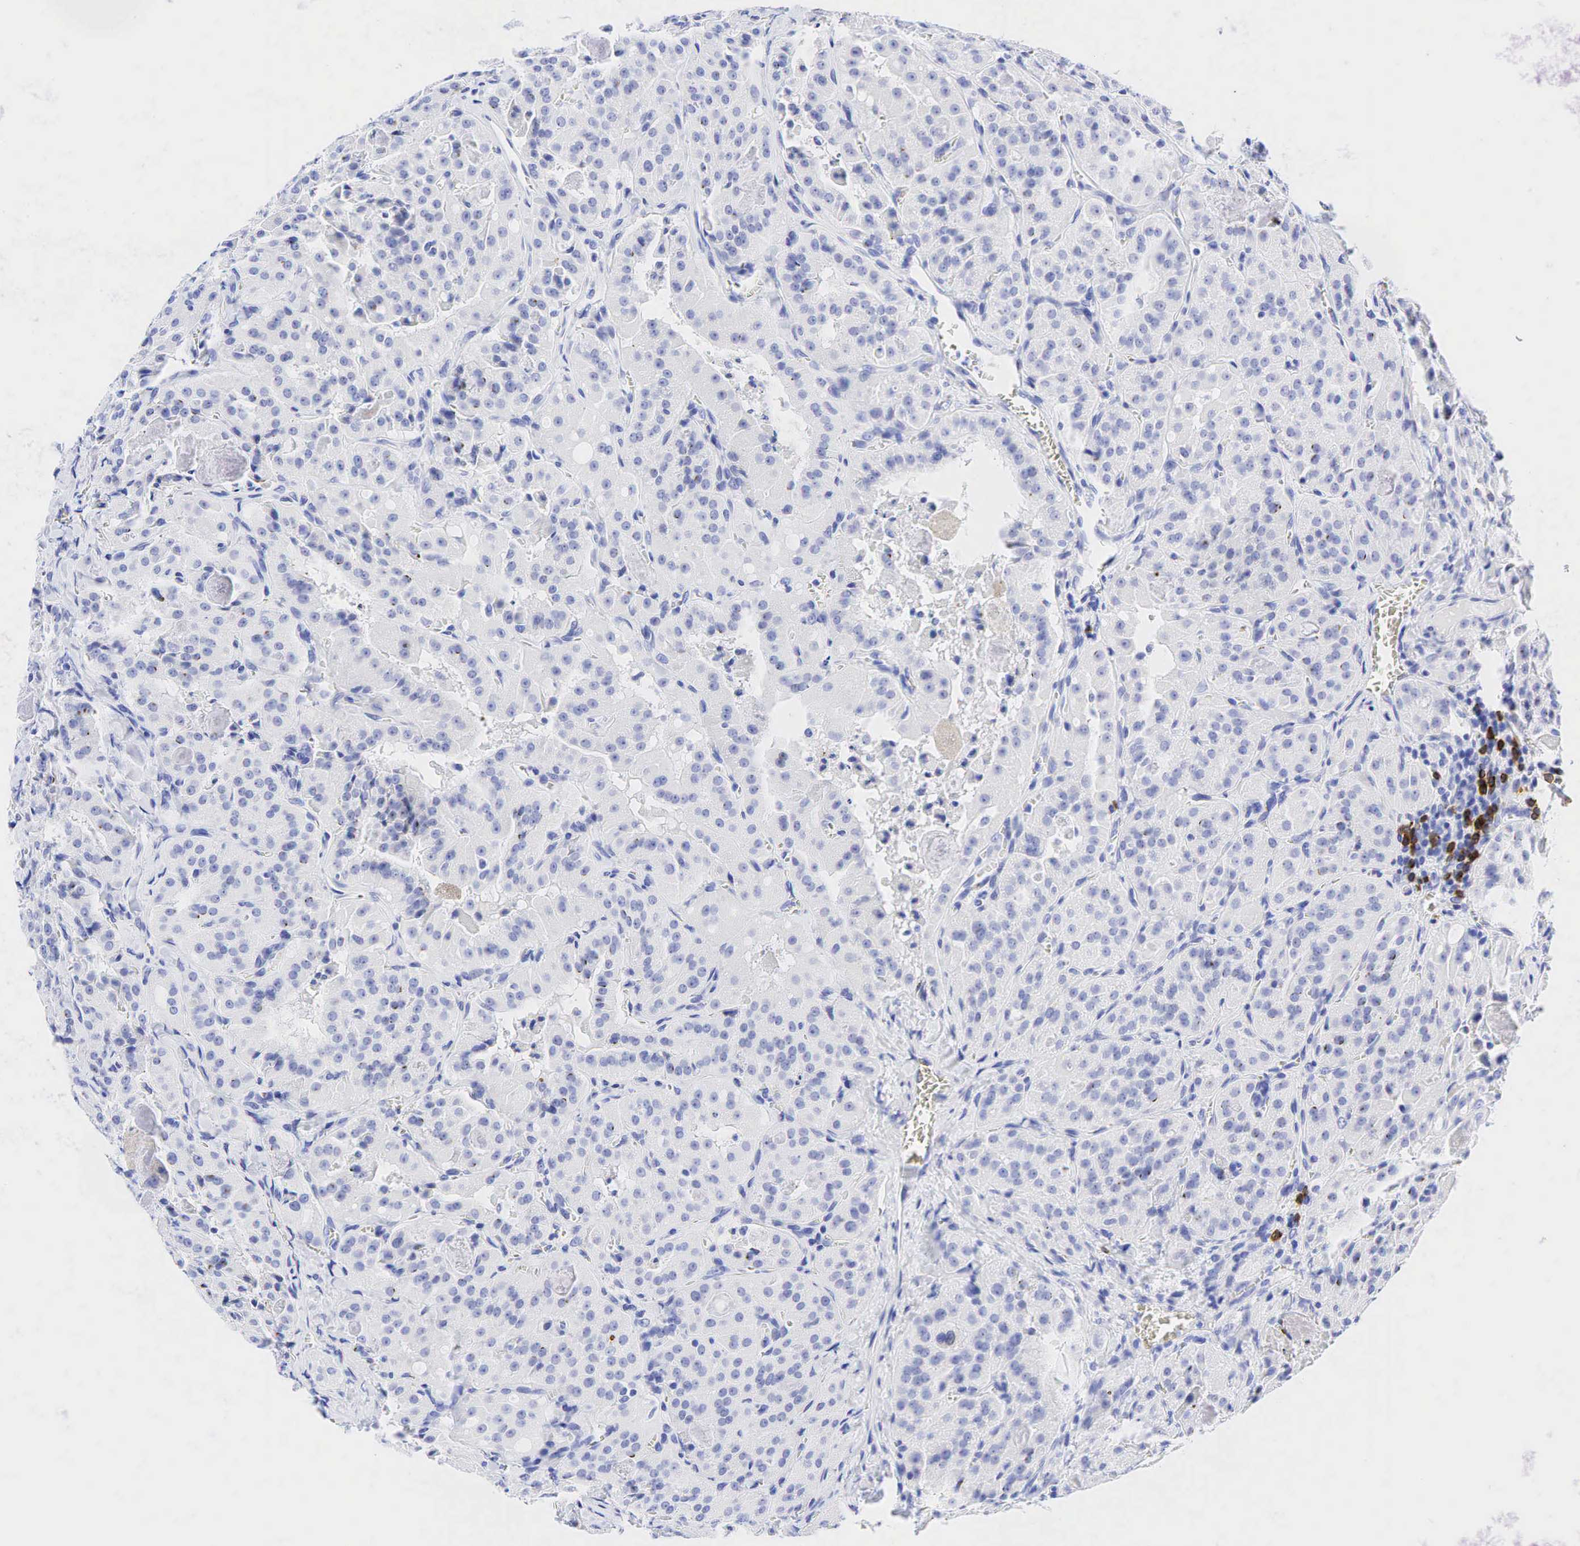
{"staining": {"intensity": "negative", "quantity": "none", "location": "none"}, "tissue": "thyroid cancer", "cell_type": "Tumor cells", "image_type": "cancer", "snomed": [{"axis": "morphology", "description": "Carcinoma, NOS"}, {"axis": "topography", "description": "Thyroid gland"}], "caption": "The immunohistochemistry image has no significant positivity in tumor cells of thyroid carcinoma tissue. (DAB immunohistochemistry (IHC) with hematoxylin counter stain).", "gene": "CD79A", "patient": {"sex": "male", "age": 76}}